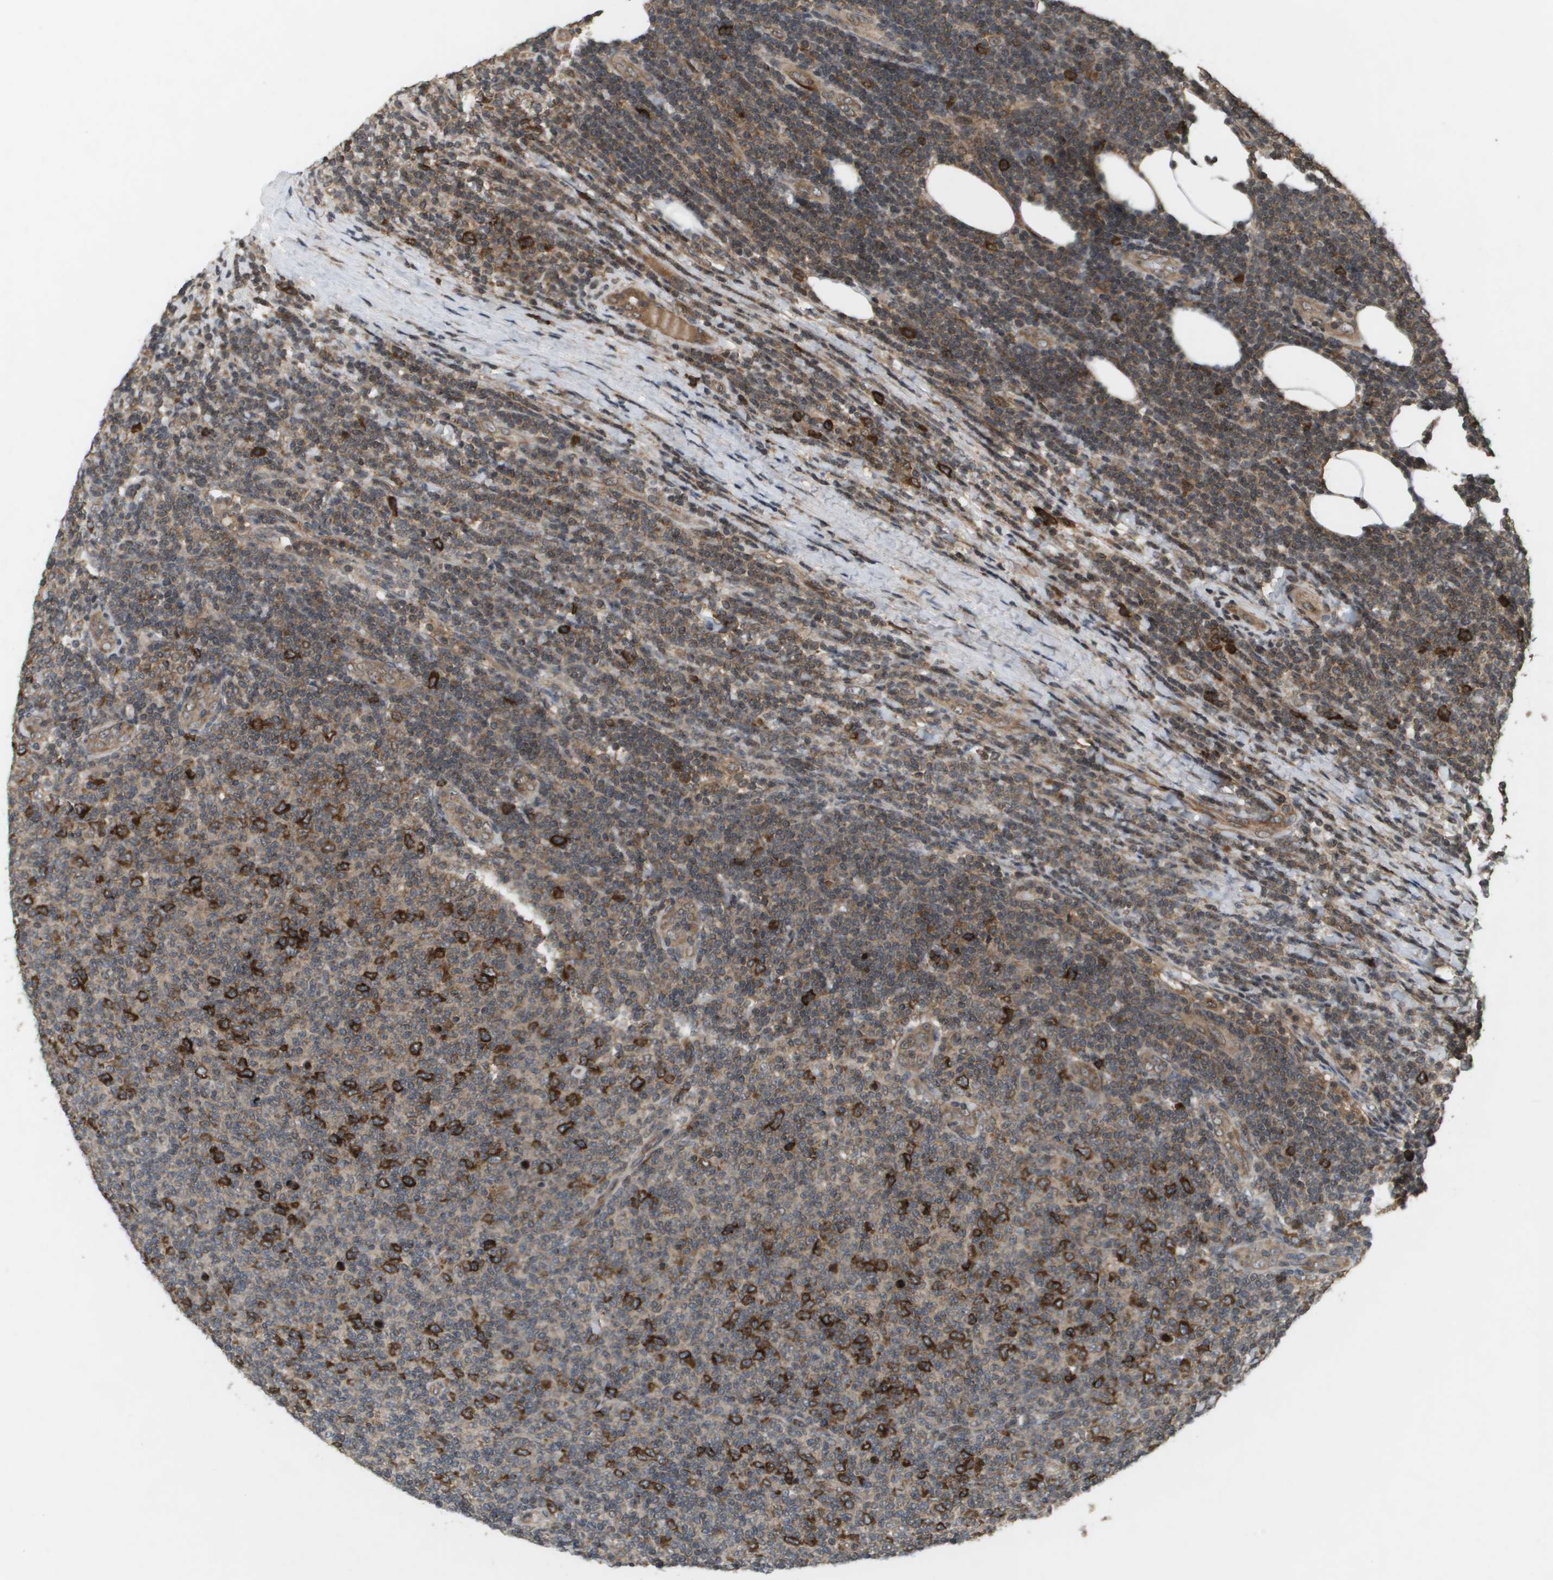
{"staining": {"intensity": "strong", "quantity": "25%-75%", "location": "cytoplasmic/membranous"}, "tissue": "lymphoma", "cell_type": "Tumor cells", "image_type": "cancer", "snomed": [{"axis": "morphology", "description": "Malignant lymphoma, non-Hodgkin's type, Low grade"}, {"axis": "topography", "description": "Lymph node"}], "caption": "A micrograph of human low-grade malignant lymphoma, non-Hodgkin's type stained for a protein displays strong cytoplasmic/membranous brown staining in tumor cells. (IHC, brightfield microscopy, high magnification).", "gene": "KIF11", "patient": {"sex": "male", "age": 66}}